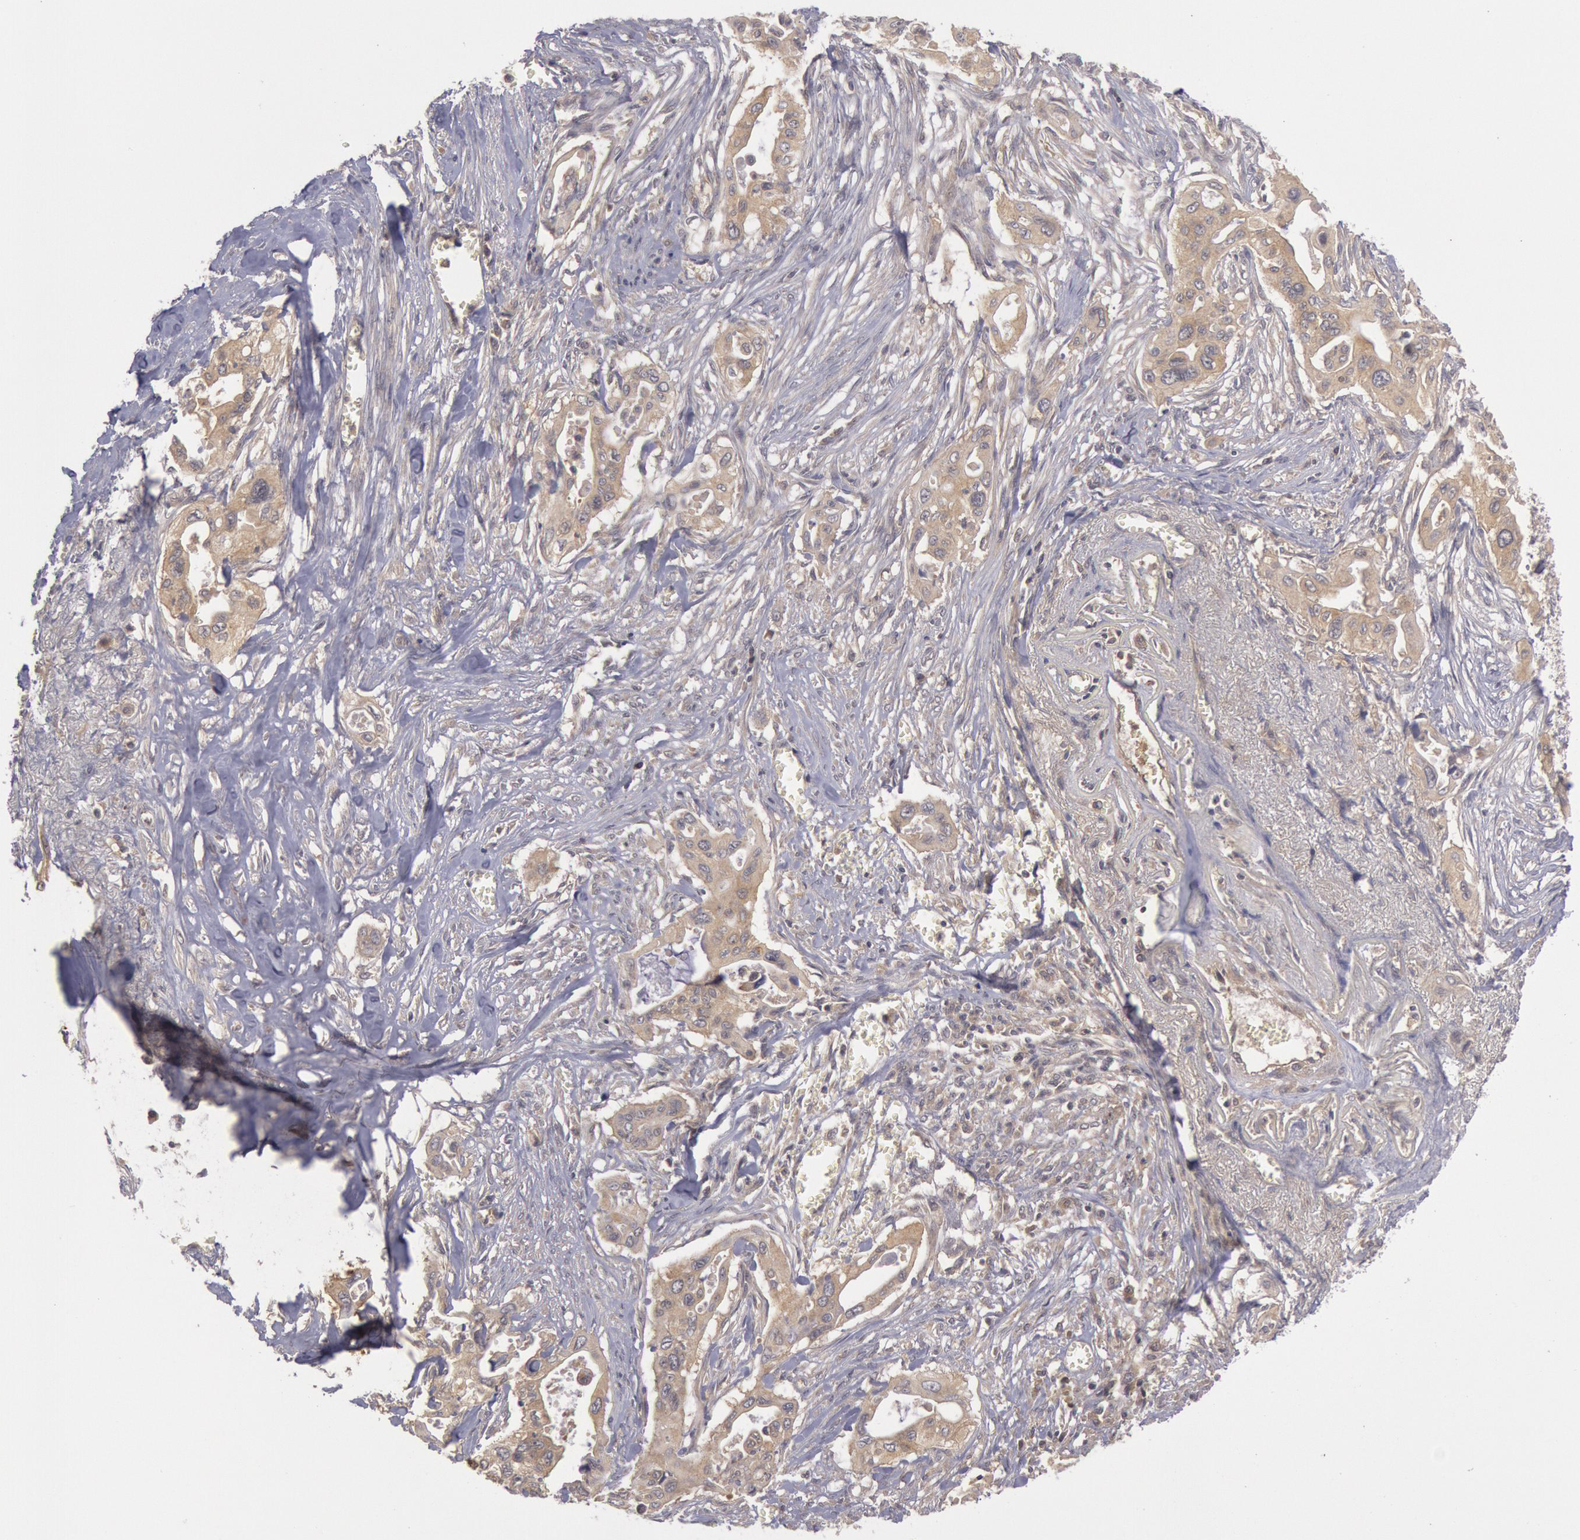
{"staining": {"intensity": "weak", "quantity": ">75%", "location": "cytoplasmic/membranous"}, "tissue": "pancreatic cancer", "cell_type": "Tumor cells", "image_type": "cancer", "snomed": [{"axis": "morphology", "description": "Adenocarcinoma, NOS"}, {"axis": "topography", "description": "Pancreas"}], "caption": "Protein staining of pancreatic cancer (adenocarcinoma) tissue exhibits weak cytoplasmic/membranous staining in approximately >75% of tumor cells. Immunohistochemistry stains the protein of interest in brown and the nuclei are stained blue.", "gene": "BRAF", "patient": {"sex": "male", "age": 77}}